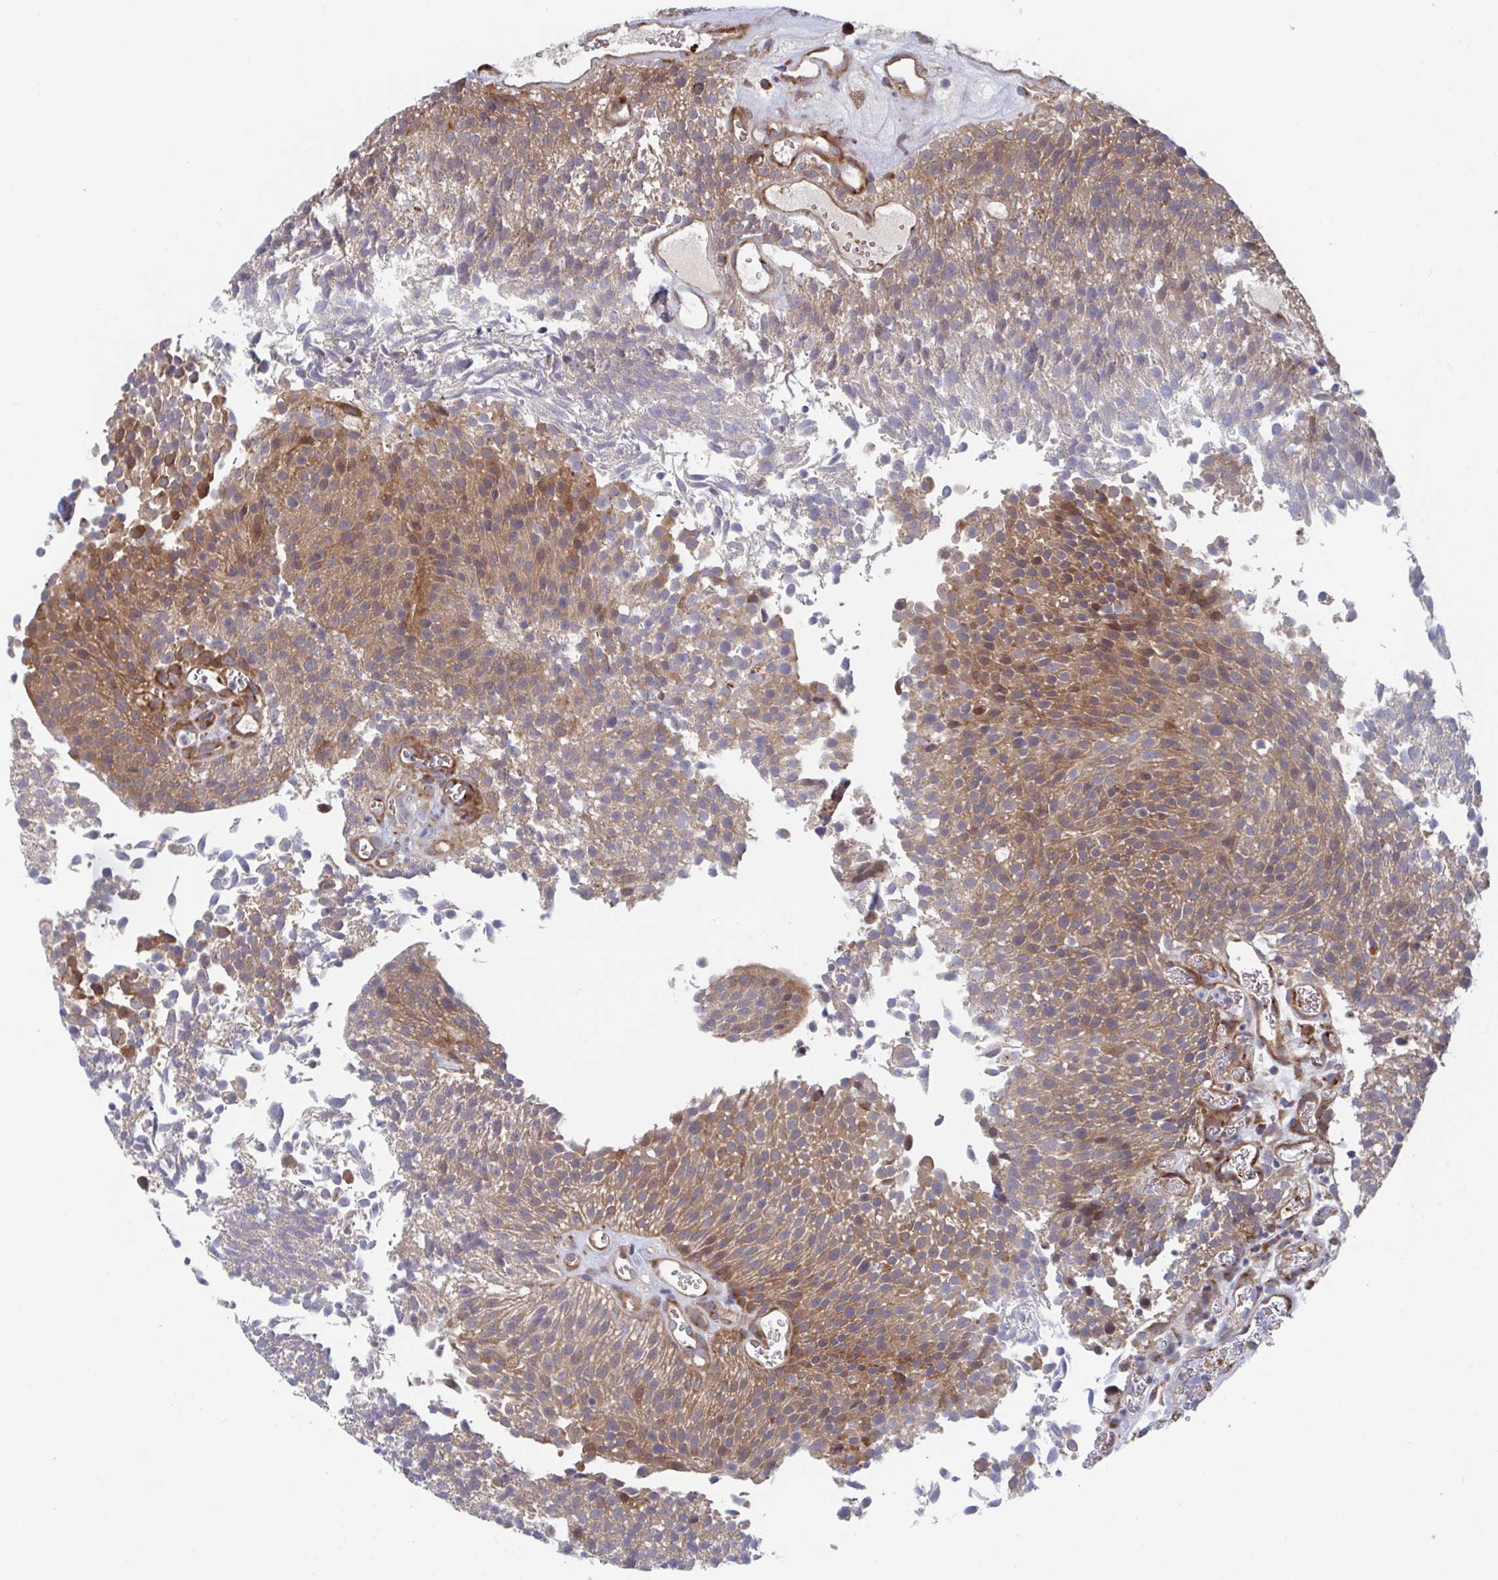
{"staining": {"intensity": "moderate", "quantity": "25%-75%", "location": "cytoplasmic/membranous"}, "tissue": "urothelial cancer", "cell_type": "Tumor cells", "image_type": "cancer", "snomed": [{"axis": "morphology", "description": "Urothelial carcinoma, Low grade"}, {"axis": "topography", "description": "Urinary bladder"}], "caption": "Immunohistochemical staining of human urothelial cancer reveals moderate cytoplasmic/membranous protein expression in about 25%-75% of tumor cells. (Stains: DAB (3,3'-diaminobenzidine) in brown, nuclei in blue, Microscopy: brightfield microscopy at high magnification).", "gene": "FJX1", "patient": {"sex": "female", "age": 79}}